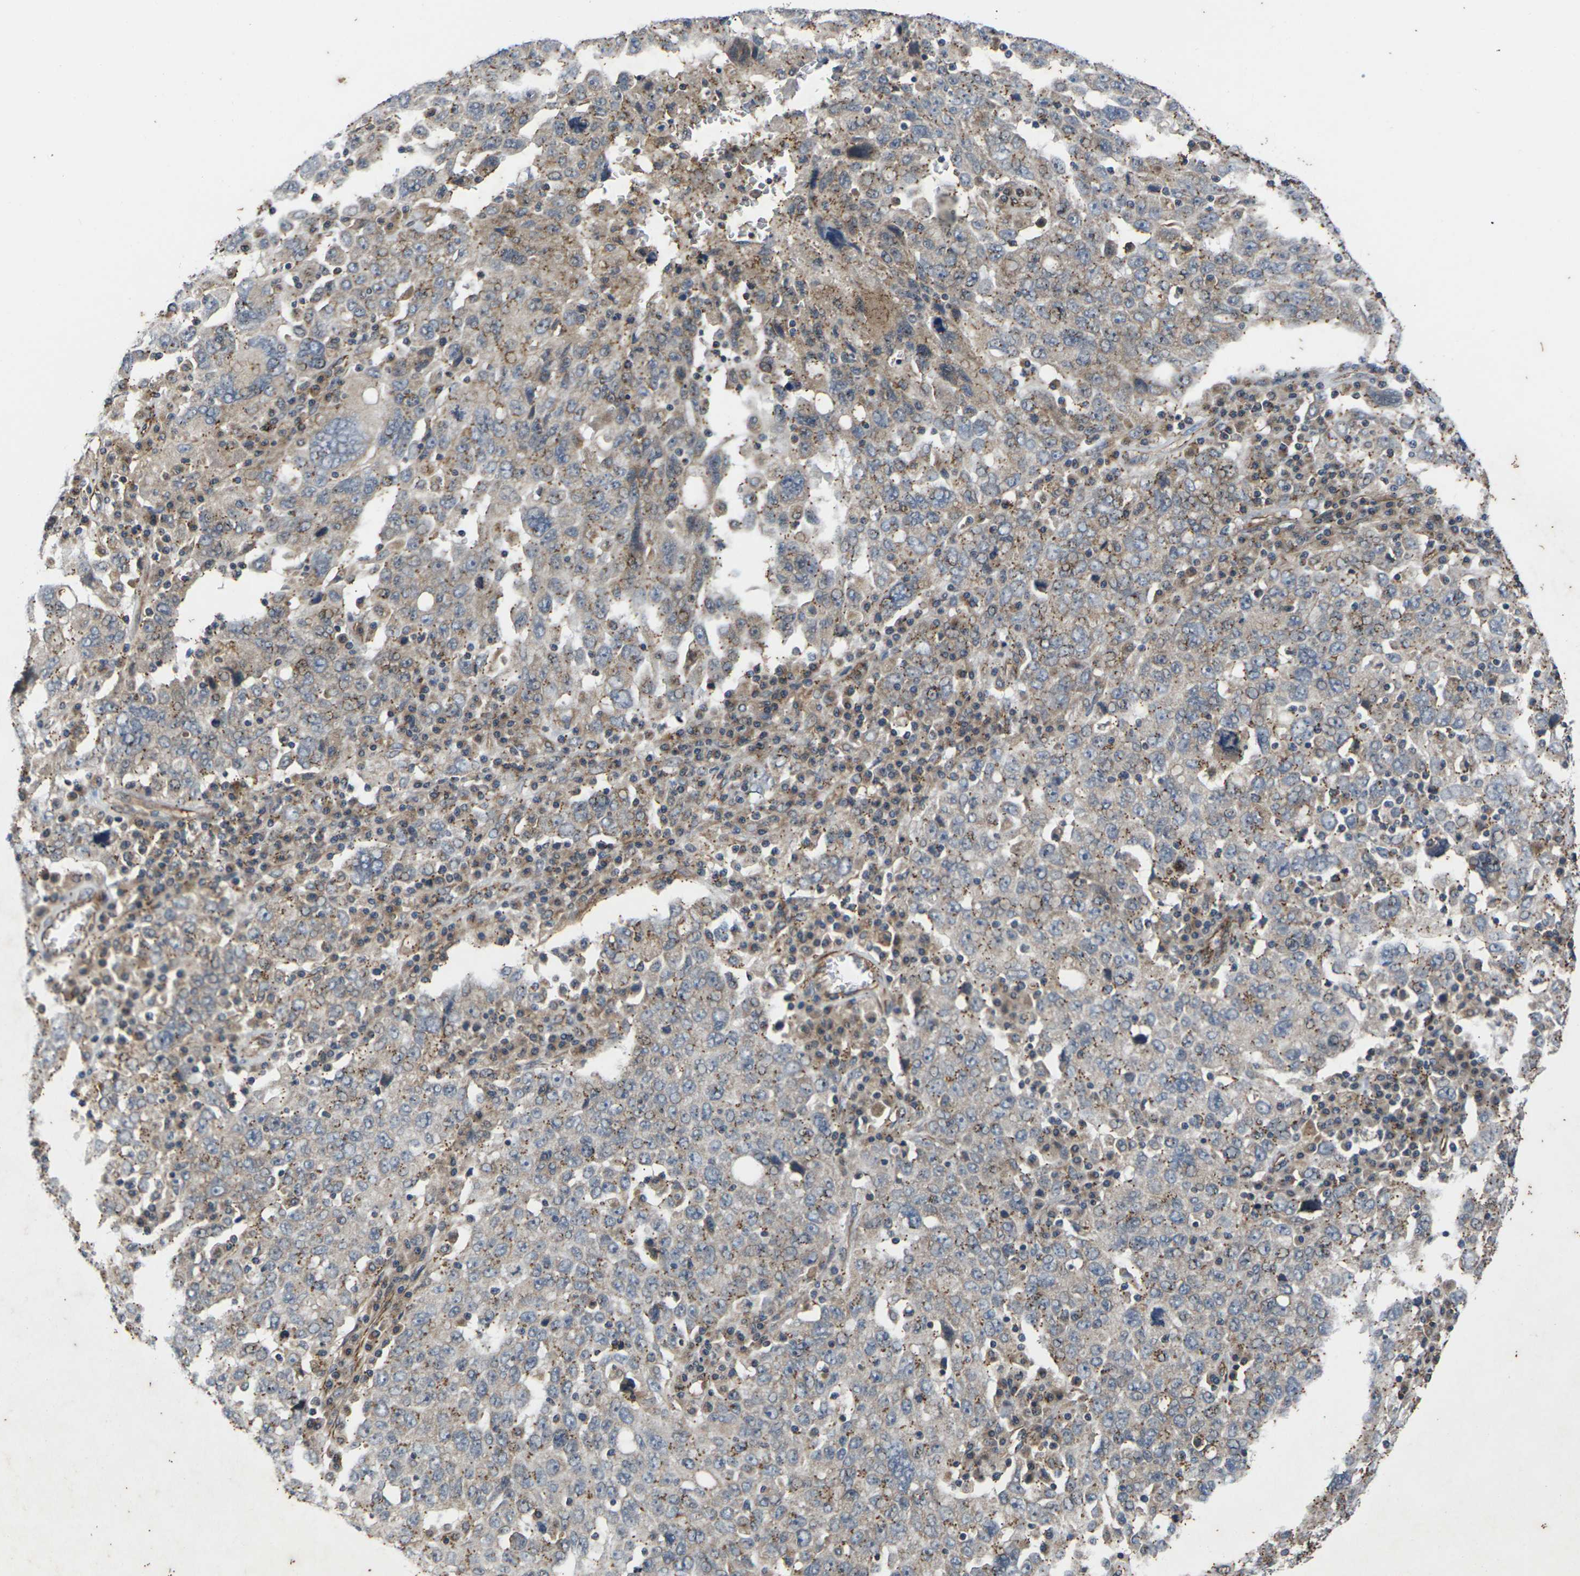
{"staining": {"intensity": "weak", "quantity": ">75%", "location": "cytoplasmic/membranous"}, "tissue": "ovarian cancer", "cell_type": "Tumor cells", "image_type": "cancer", "snomed": [{"axis": "morphology", "description": "Carcinoma, endometroid"}, {"axis": "topography", "description": "Ovary"}], "caption": "An image of human ovarian cancer stained for a protein shows weak cytoplasmic/membranous brown staining in tumor cells.", "gene": "DKK2", "patient": {"sex": "female", "age": 62}}